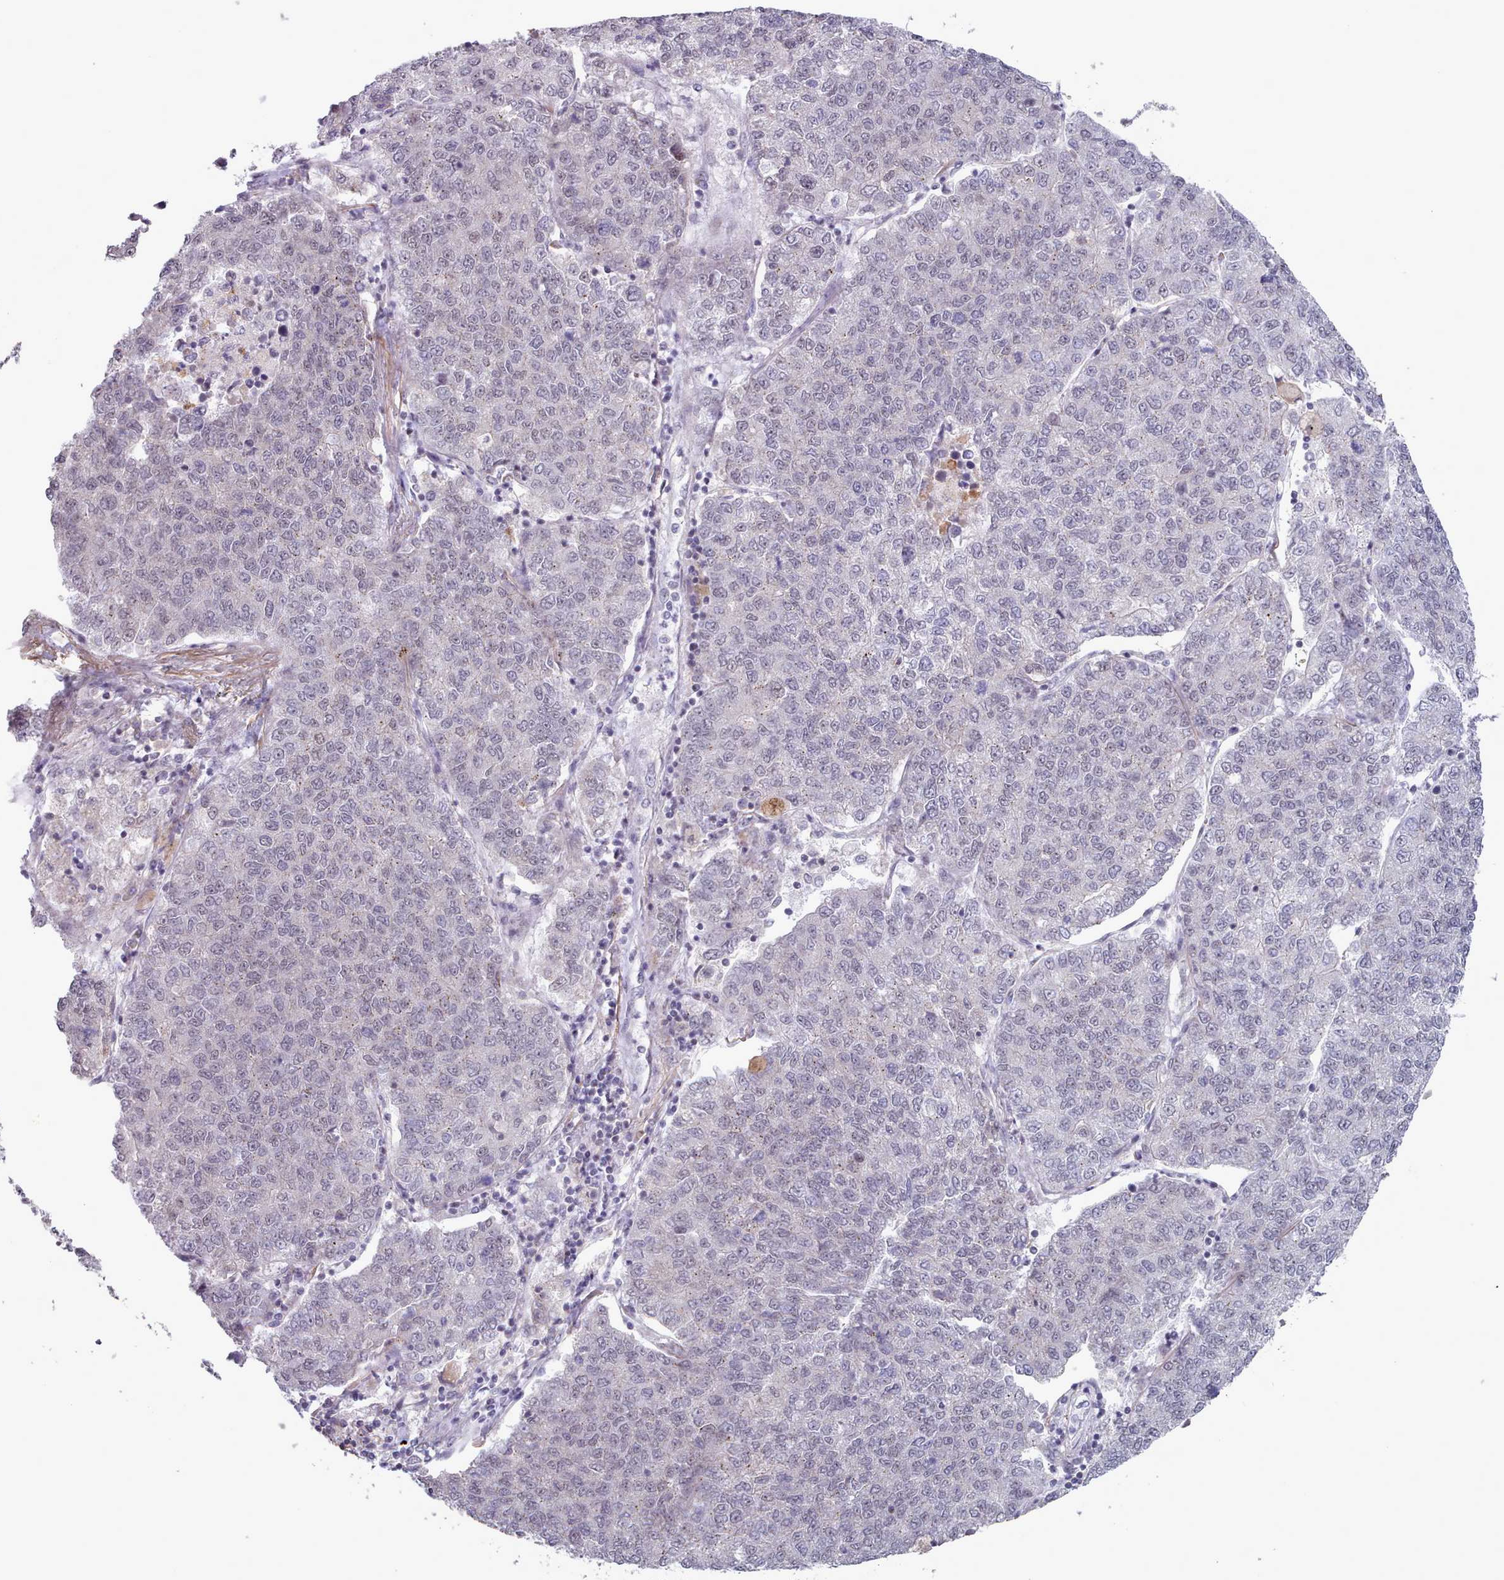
{"staining": {"intensity": "negative", "quantity": "none", "location": "none"}, "tissue": "lung cancer", "cell_type": "Tumor cells", "image_type": "cancer", "snomed": [{"axis": "morphology", "description": "Adenocarcinoma, NOS"}, {"axis": "topography", "description": "Lung"}], "caption": "This is an immunohistochemistry photomicrograph of lung adenocarcinoma. There is no staining in tumor cells.", "gene": "TRARG1", "patient": {"sex": "male", "age": 49}}